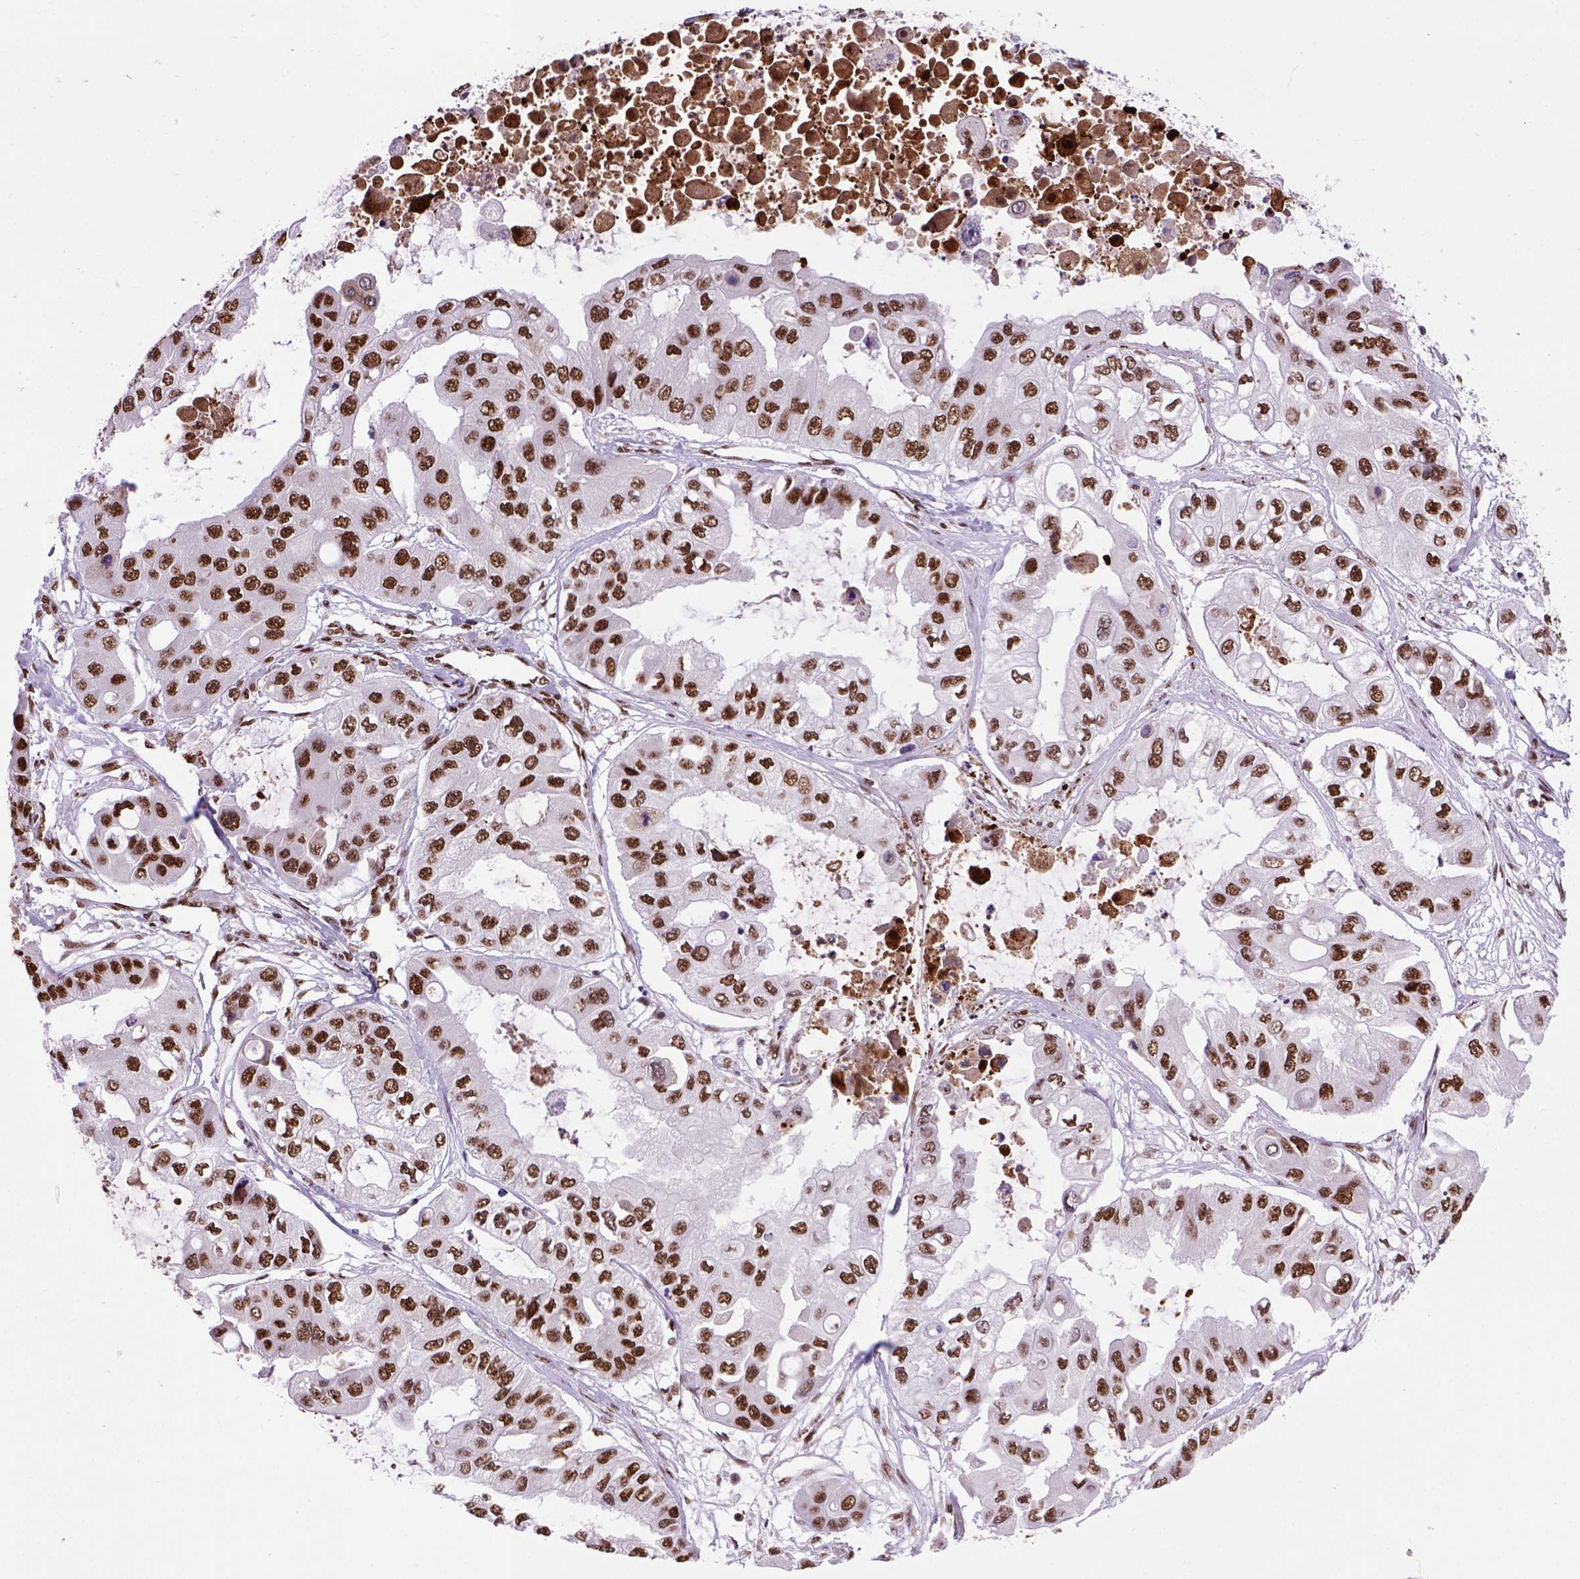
{"staining": {"intensity": "moderate", "quantity": ">75%", "location": "nuclear"}, "tissue": "ovarian cancer", "cell_type": "Tumor cells", "image_type": "cancer", "snomed": [{"axis": "morphology", "description": "Cystadenocarcinoma, serous, NOS"}, {"axis": "topography", "description": "Ovary"}], "caption": "Immunohistochemical staining of ovarian cancer (serous cystadenocarcinoma) exhibits medium levels of moderate nuclear protein staining in about >75% of tumor cells. The staining was performed using DAB (3,3'-diaminobenzidine), with brown indicating positive protein expression. Nuclei are stained blue with hematoxylin.", "gene": "NSMCE2", "patient": {"sex": "female", "age": 56}}